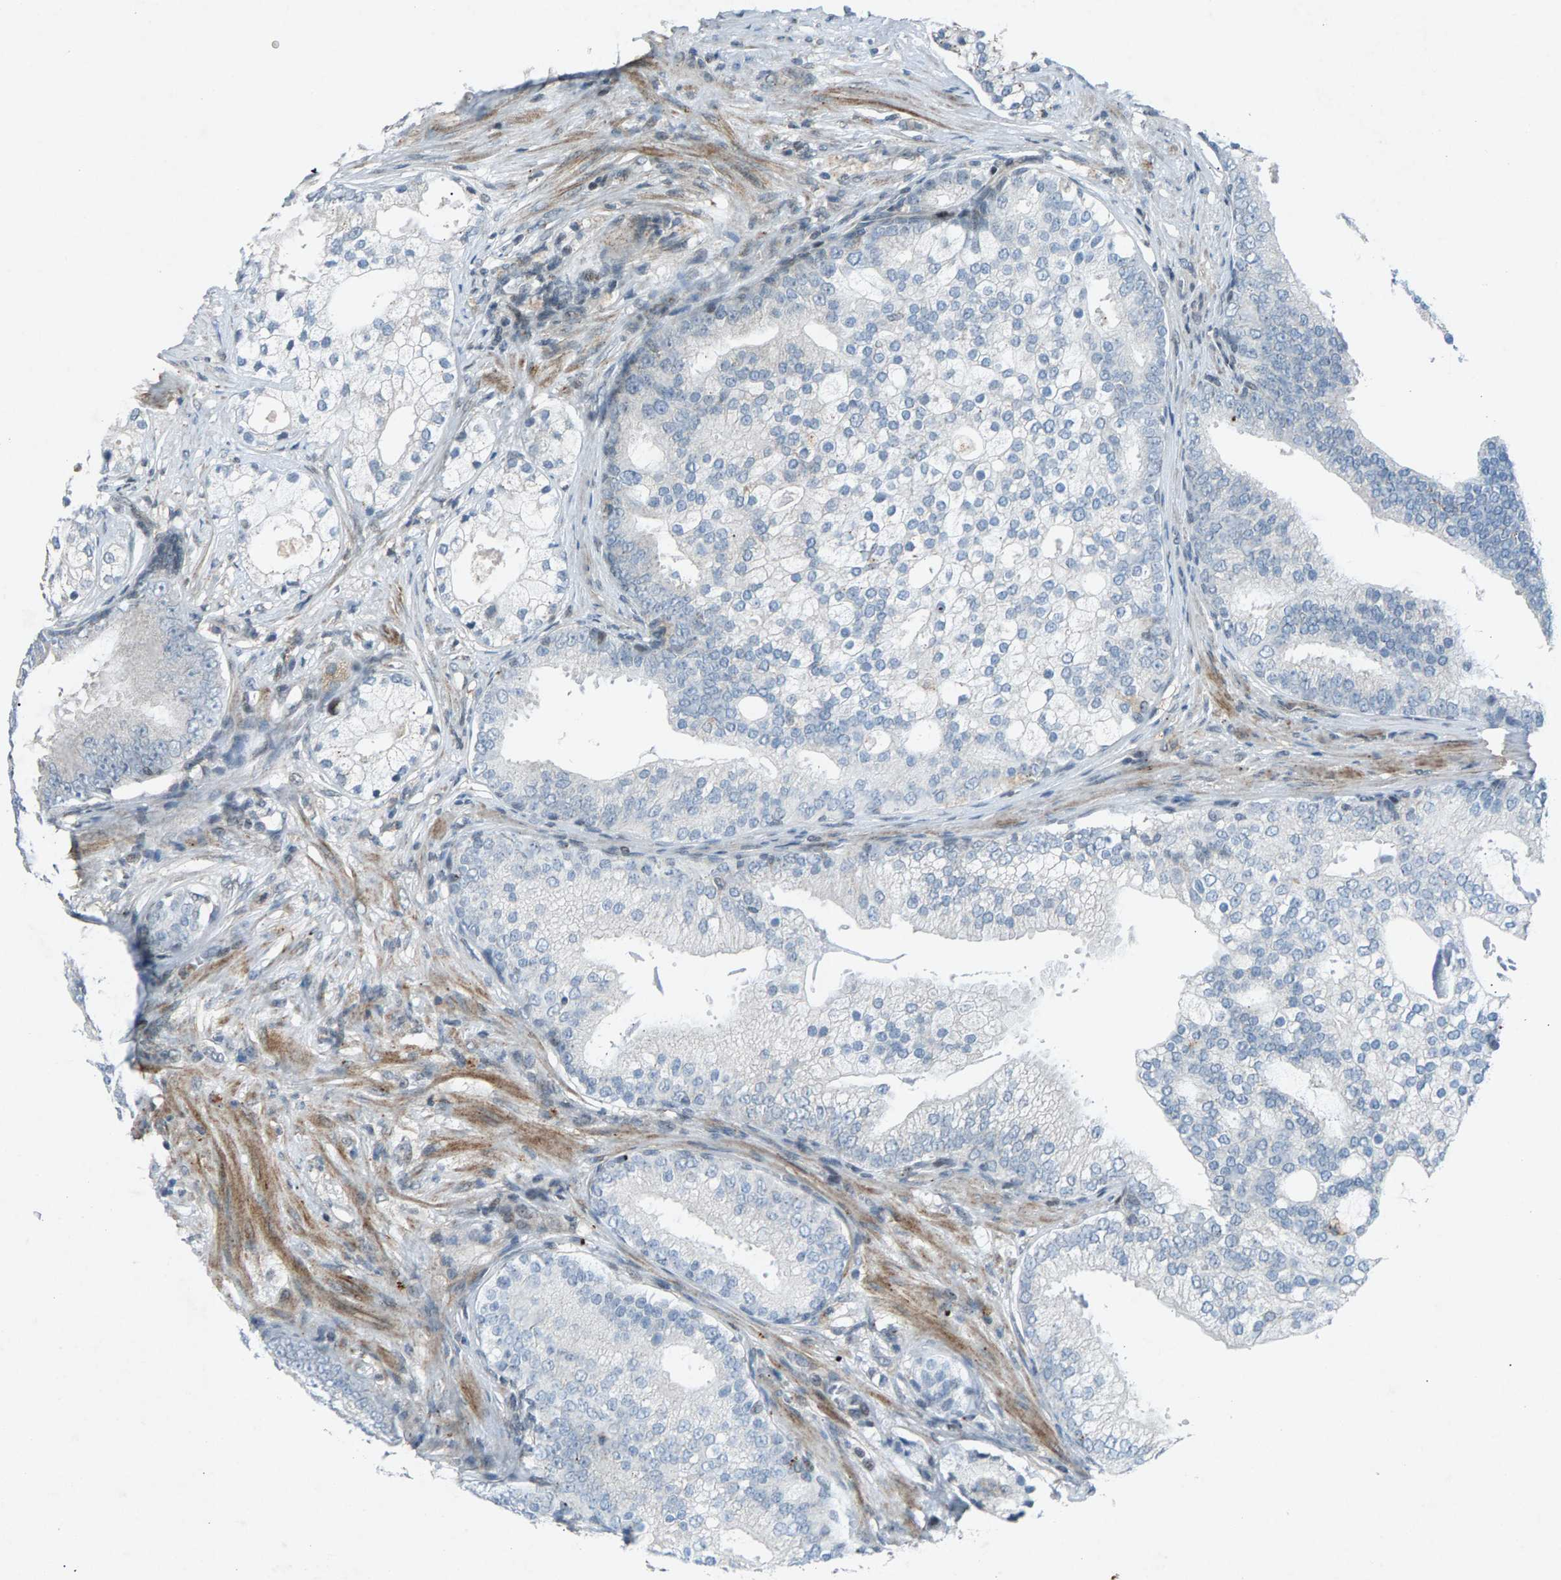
{"staining": {"intensity": "negative", "quantity": "none", "location": "none"}, "tissue": "prostate cancer", "cell_type": "Tumor cells", "image_type": "cancer", "snomed": [{"axis": "morphology", "description": "Adenocarcinoma, Low grade"}, {"axis": "topography", "description": "Prostate"}], "caption": "Immunohistochemistry (IHC) image of prostate cancer stained for a protein (brown), which shows no staining in tumor cells. (Brightfield microscopy of DAB IHC at high magnification).", "gene": "ZPR1", "patient": {"sex": "male", "age": 58}}